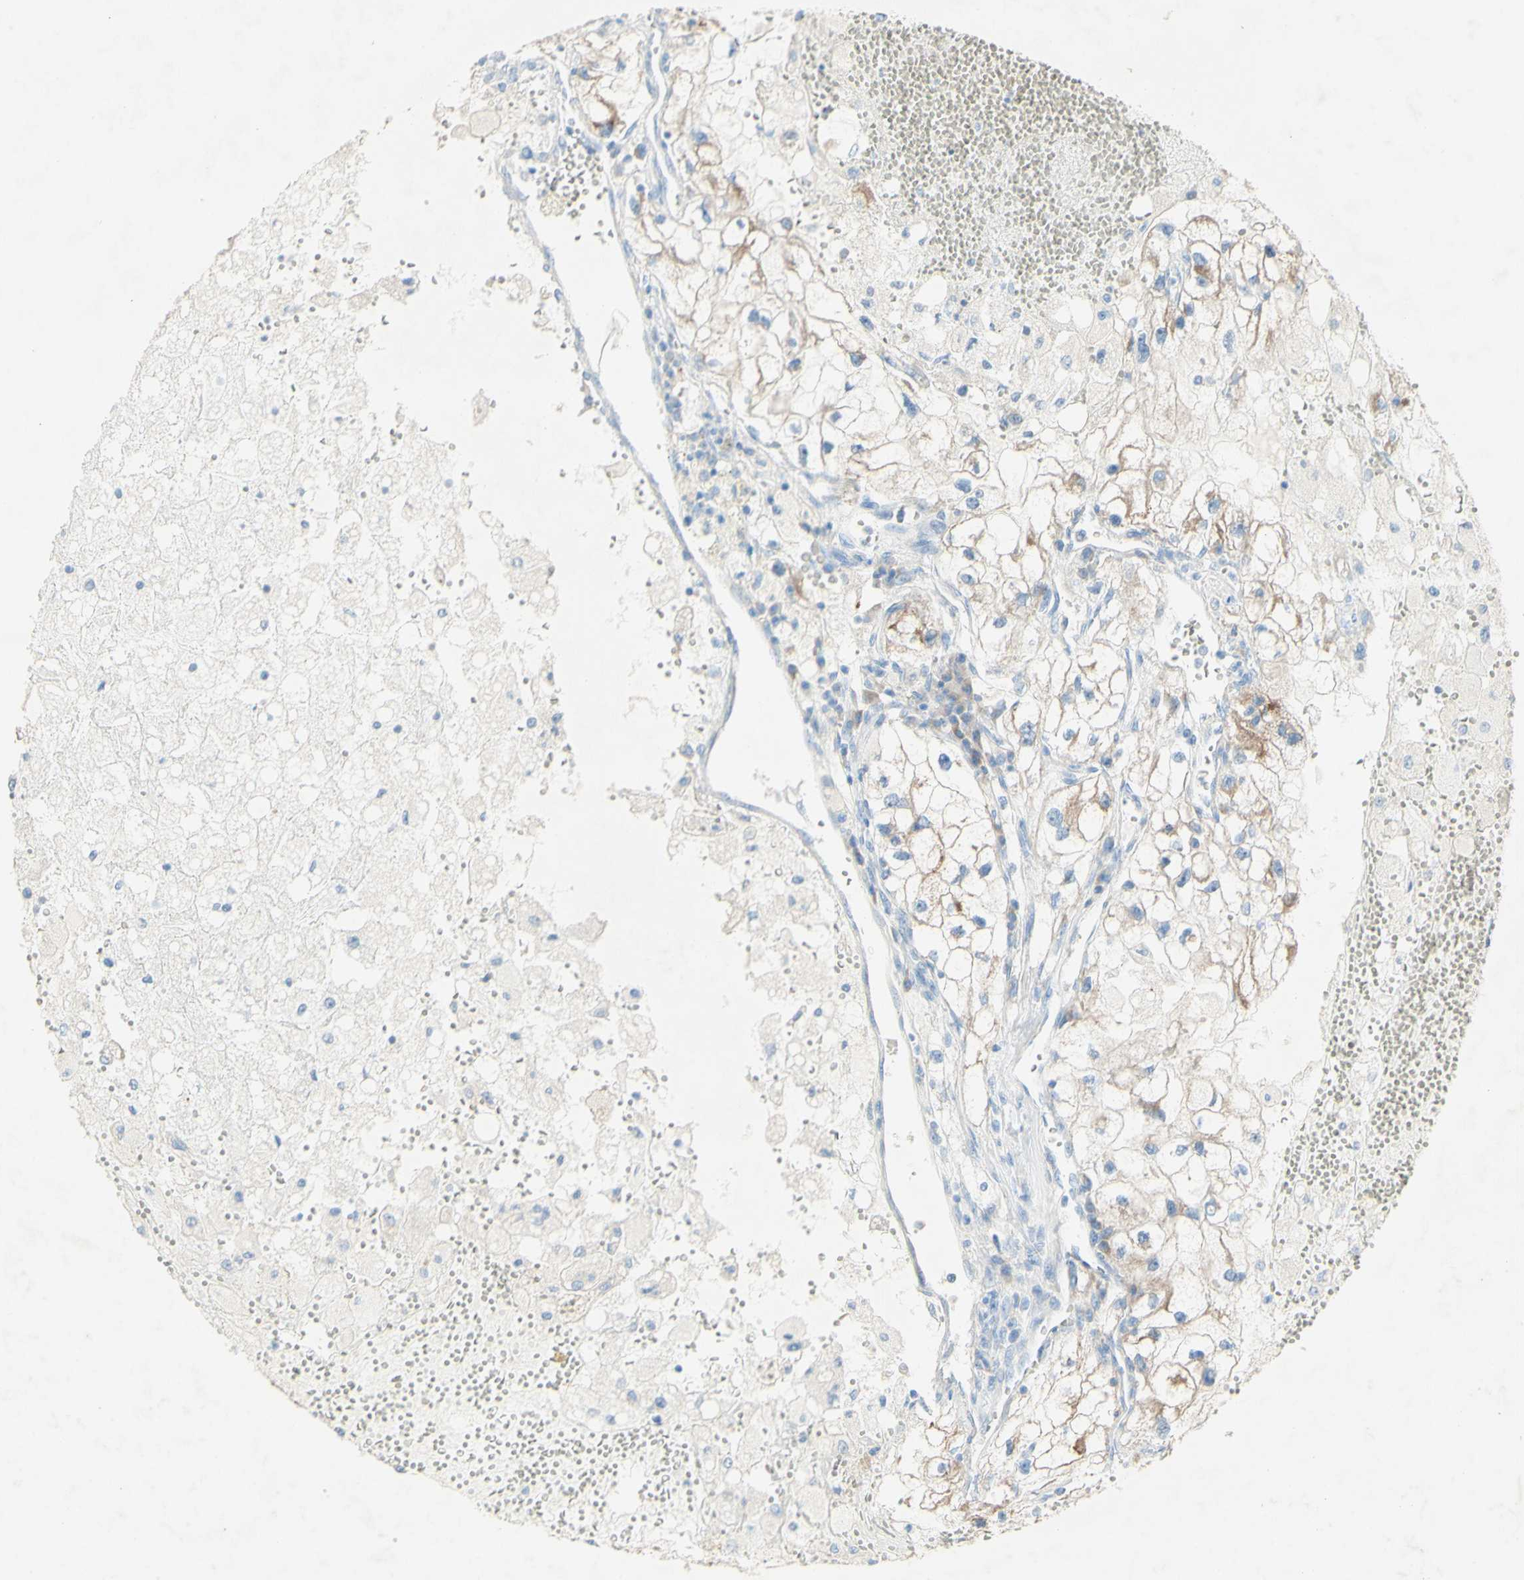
{"staining": {"intensity": "negative", "quantity": "none", "location": "none"}, "tissue": "renal cancer", "cell_type": "Tumor cells", "image_type": "cancer", "snomed": [{"axis": "morphology", "description": "Adenocarcinoma, NOS"}, {"axis": "topography", "description": "Kidney"}], "caption": "An IHC image of renal cancer is shown. There is no staining in tumor cells of renal cancer.", "gene": "ACADL", "patient": {"sex": "female", "age": 70}}